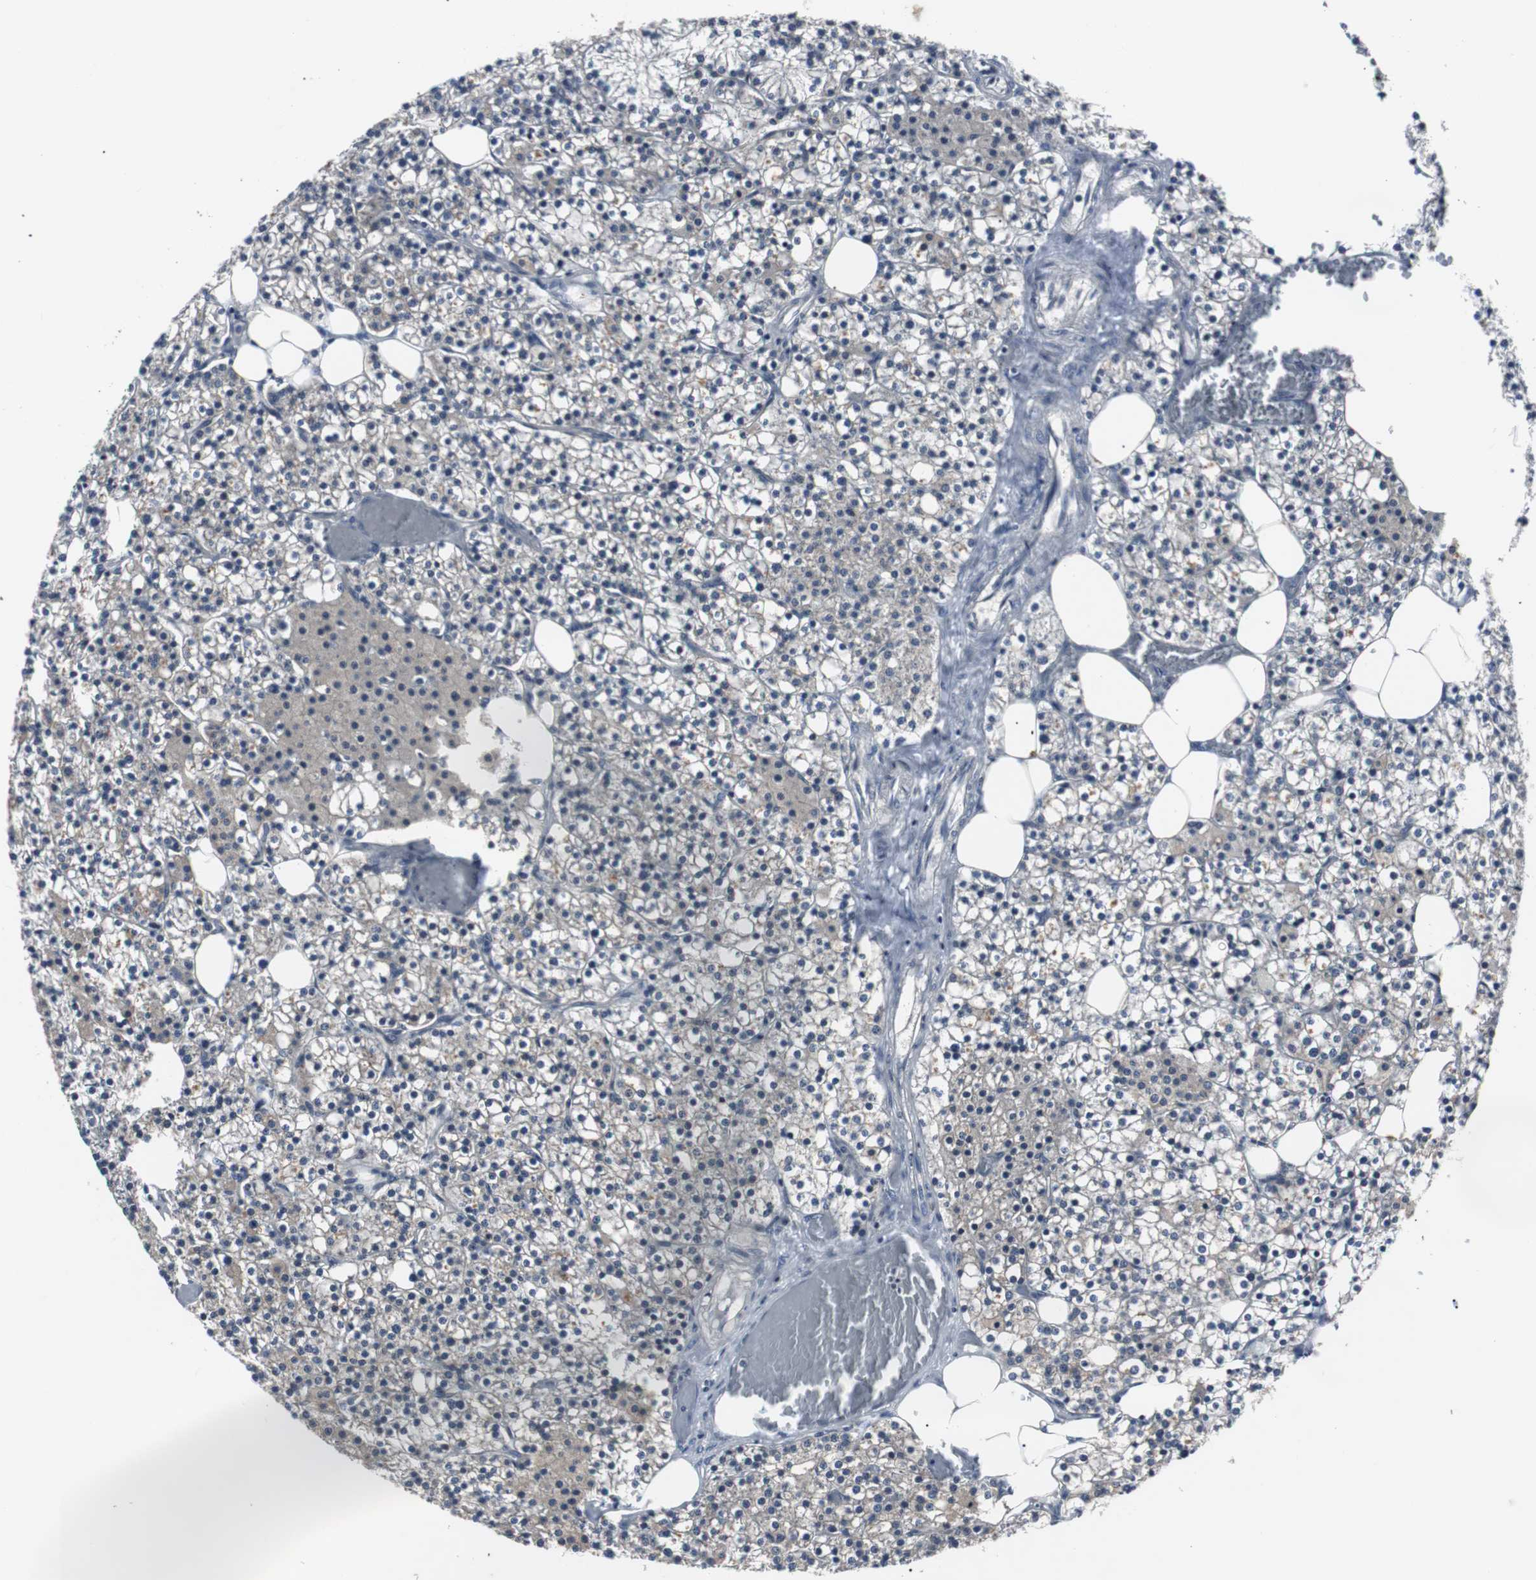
{"staining": {"intensity": "negative", "quantity": "none", "location": "none"}, "tissue": "parathyroid gland", "cell_type": "Glandular cells", "image_type": "normal", "snomed": [{"axis": "morphology", "description": "Normal tissue, NOS"}, {"axis": "topography", "description": "Parathyroid gland"}], "caption": "Glandular cells are negative for brown protein staining in normal parathyroid gland. The staining is performed using DAB (3,3'-diaminobenzidine) brown chromogen with nuclei counter-stained in using hematoxylin.", "gene": "SMAD1", "patient": {"sex": "female", "age": 63}}